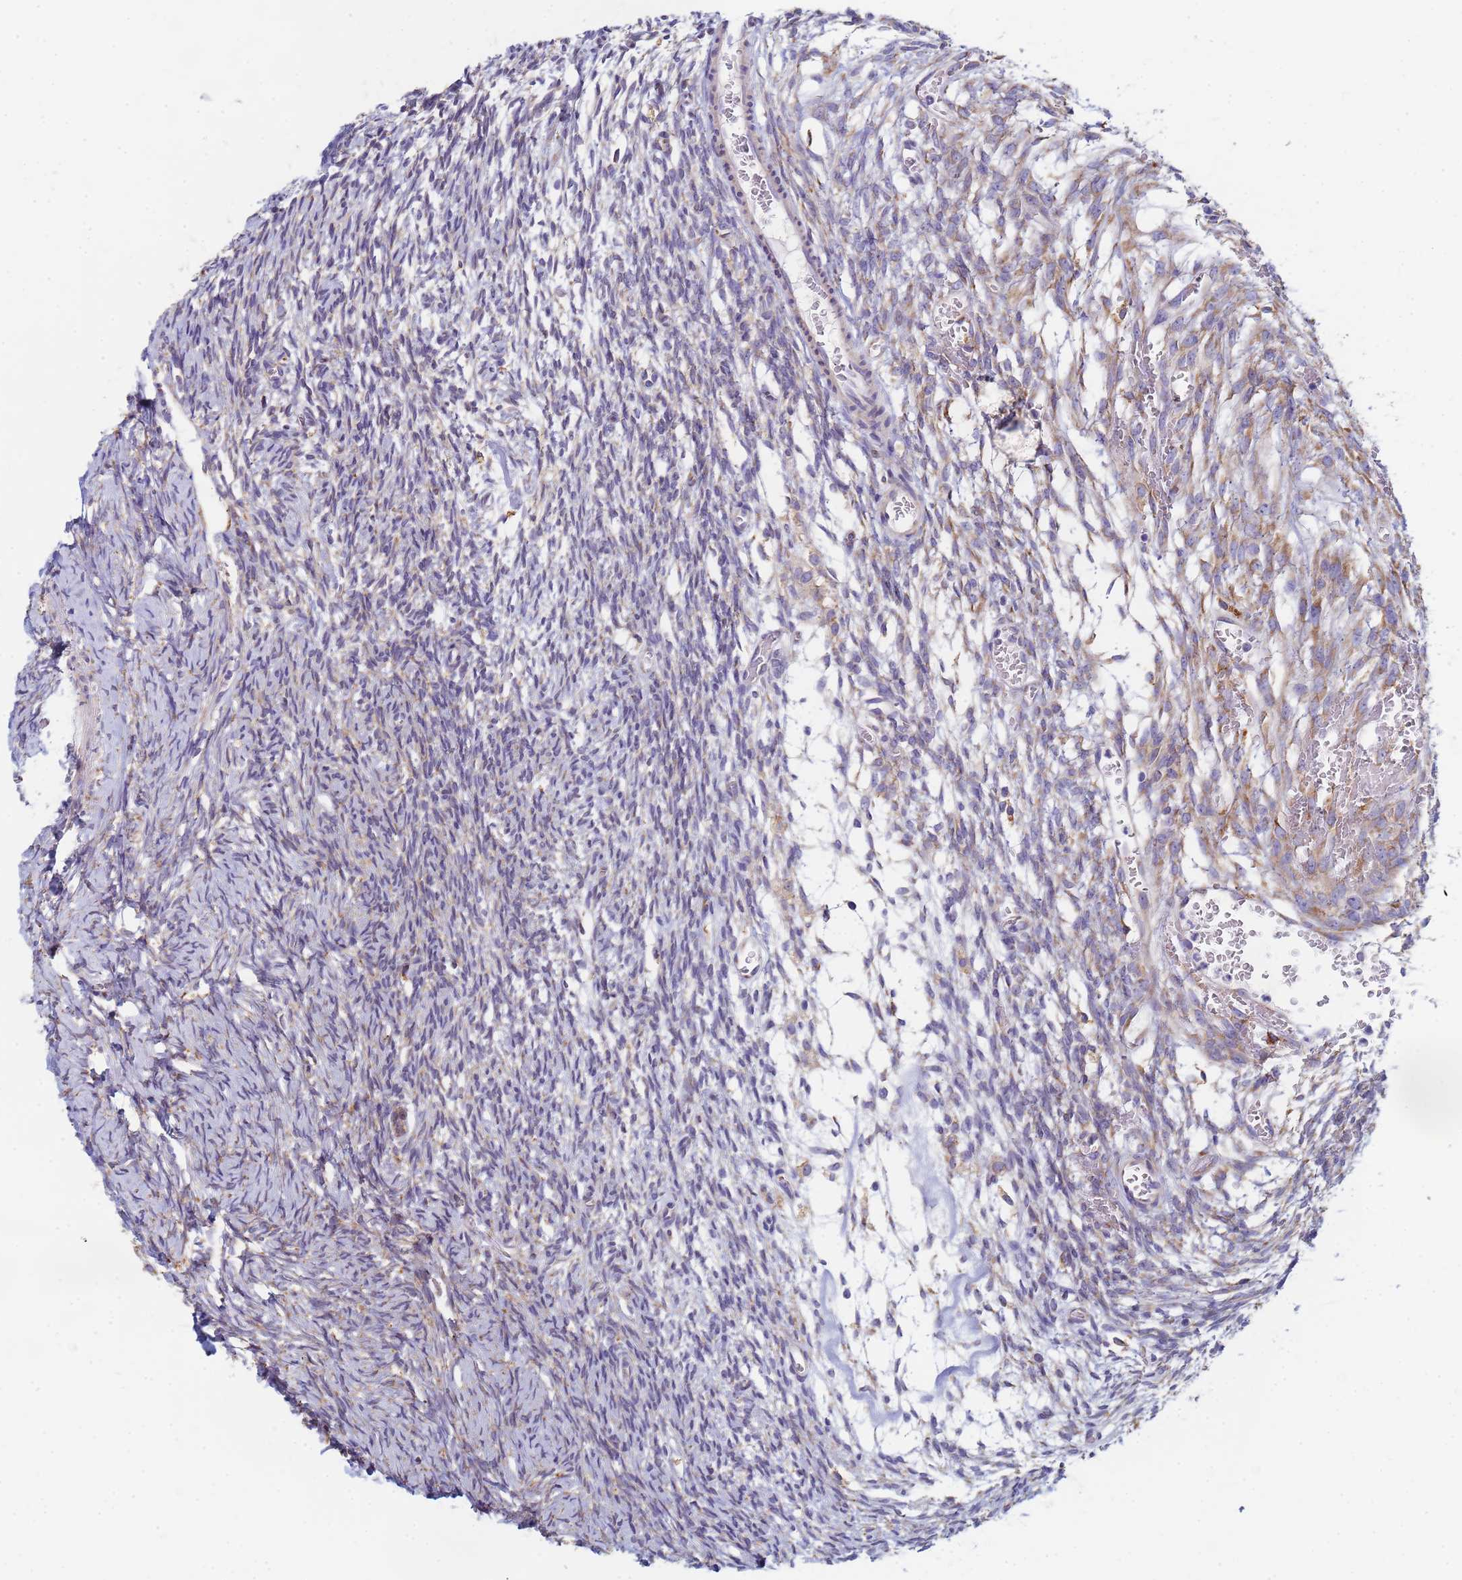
{"staining": {"intensity": "negative", "quantity": "none", "location": "none"}, "tissue": "ovary", "cell_type": "Follicle cells", "image_type": "normal", "snomed": [{"axis": "morphology", "description": "Normal tissue, NOS"}, {"axis": "topography", "description": "Ovary"}], "caption": "Follicle cells show no significant protein positivity in unremarkable ovary.", "gene": "GDAP2", "patient": {"sex": "female", "age": 39}}